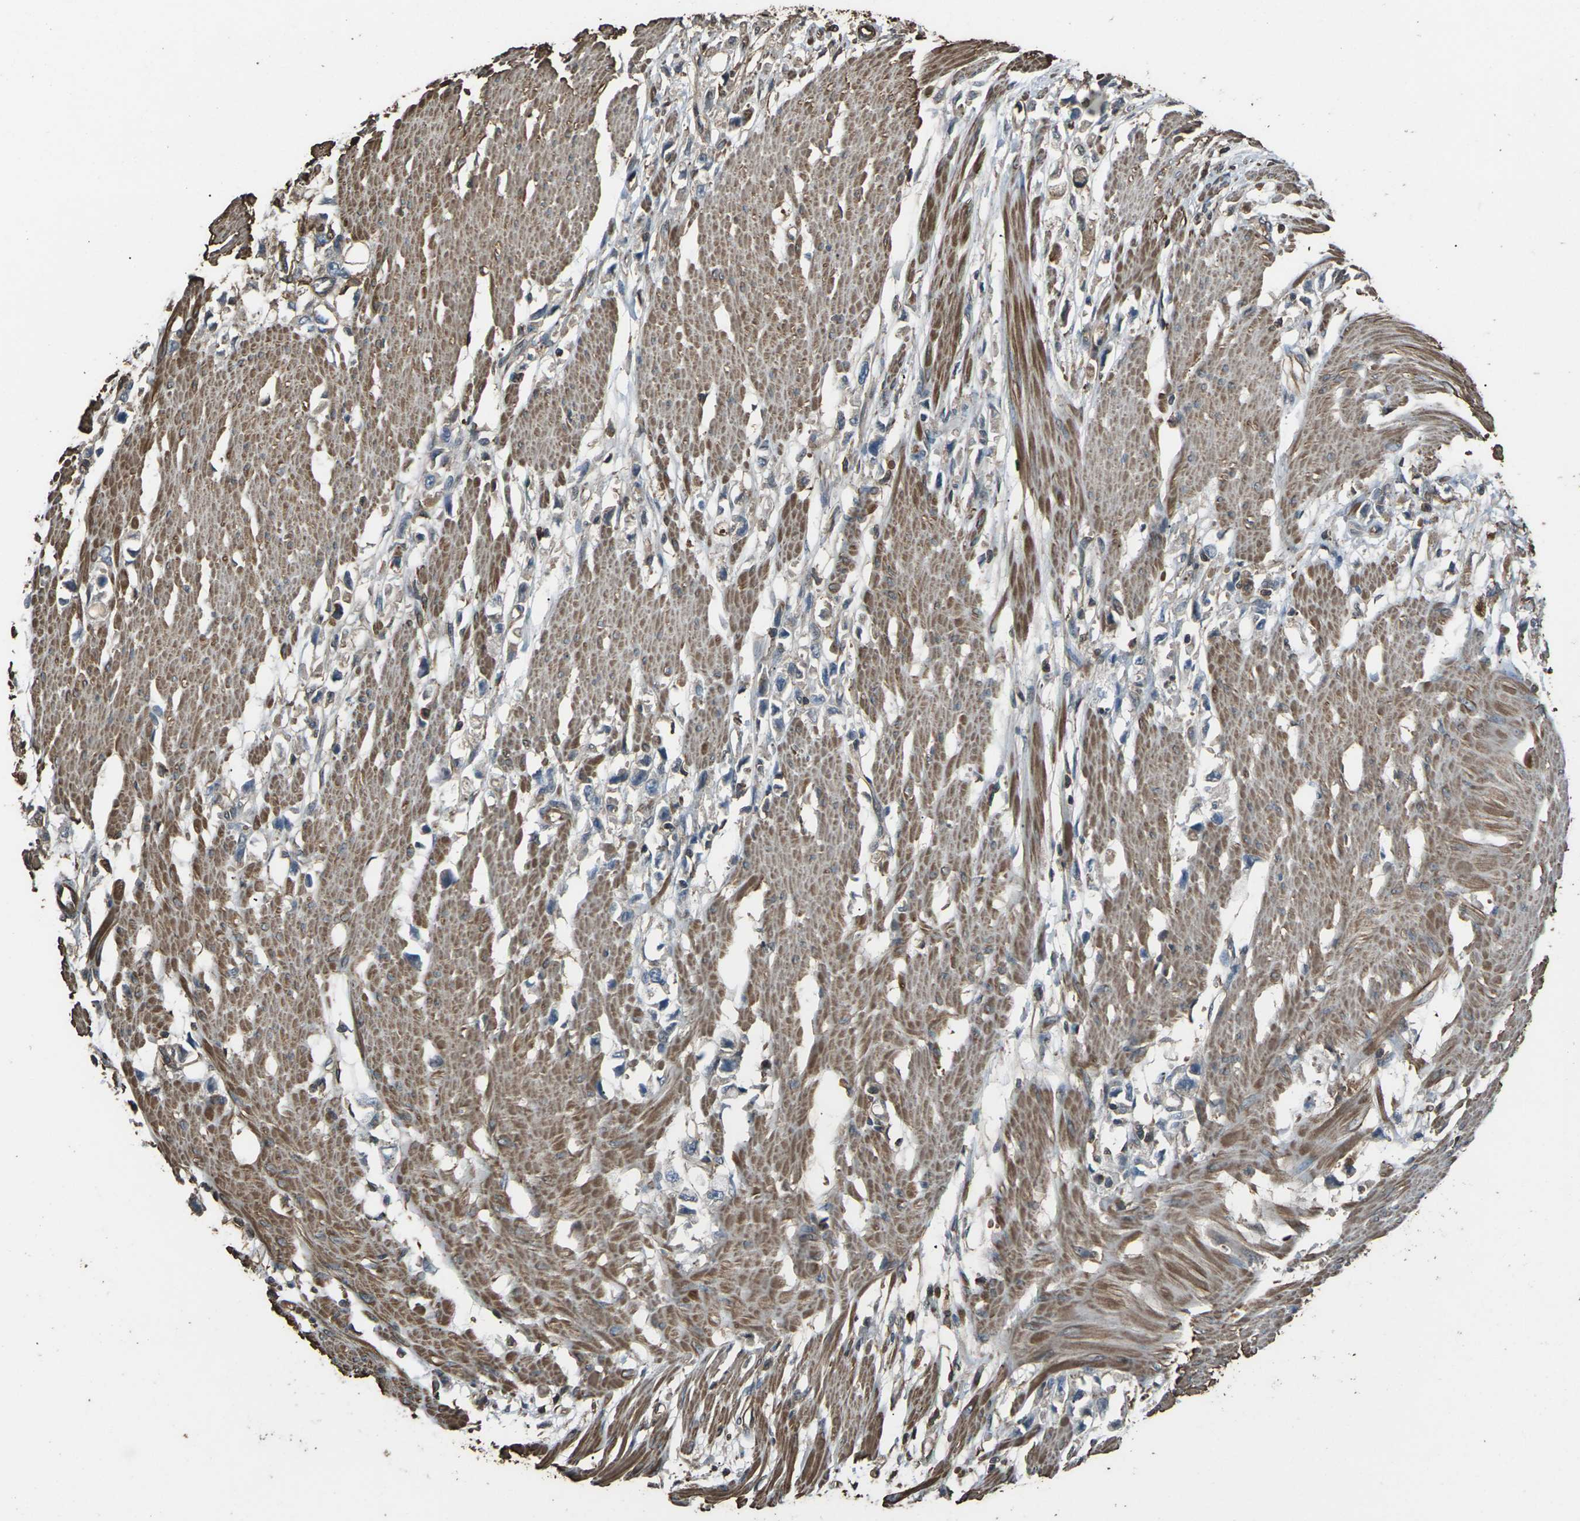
{"staining": {"intensity": "negative", "quantity": "none", "location": "none"}, "tissue": "stomach cancer", "cell_type": "Tumor cells", "image_type": "cancer", "snomed": [{"axis": "morphology", "description": "Adenocarcinoma, NOS"}, {"axis": "topography", "description": "Stomach"}], "caption": "DAB (3,3'-diaminobenzidine) immunohistochemical staining of adenocarcinoma (stomach) shows no significant positivity in tumor cells.", "gene": "DHPS", "patient": {"sex": "female", "age": 59}}